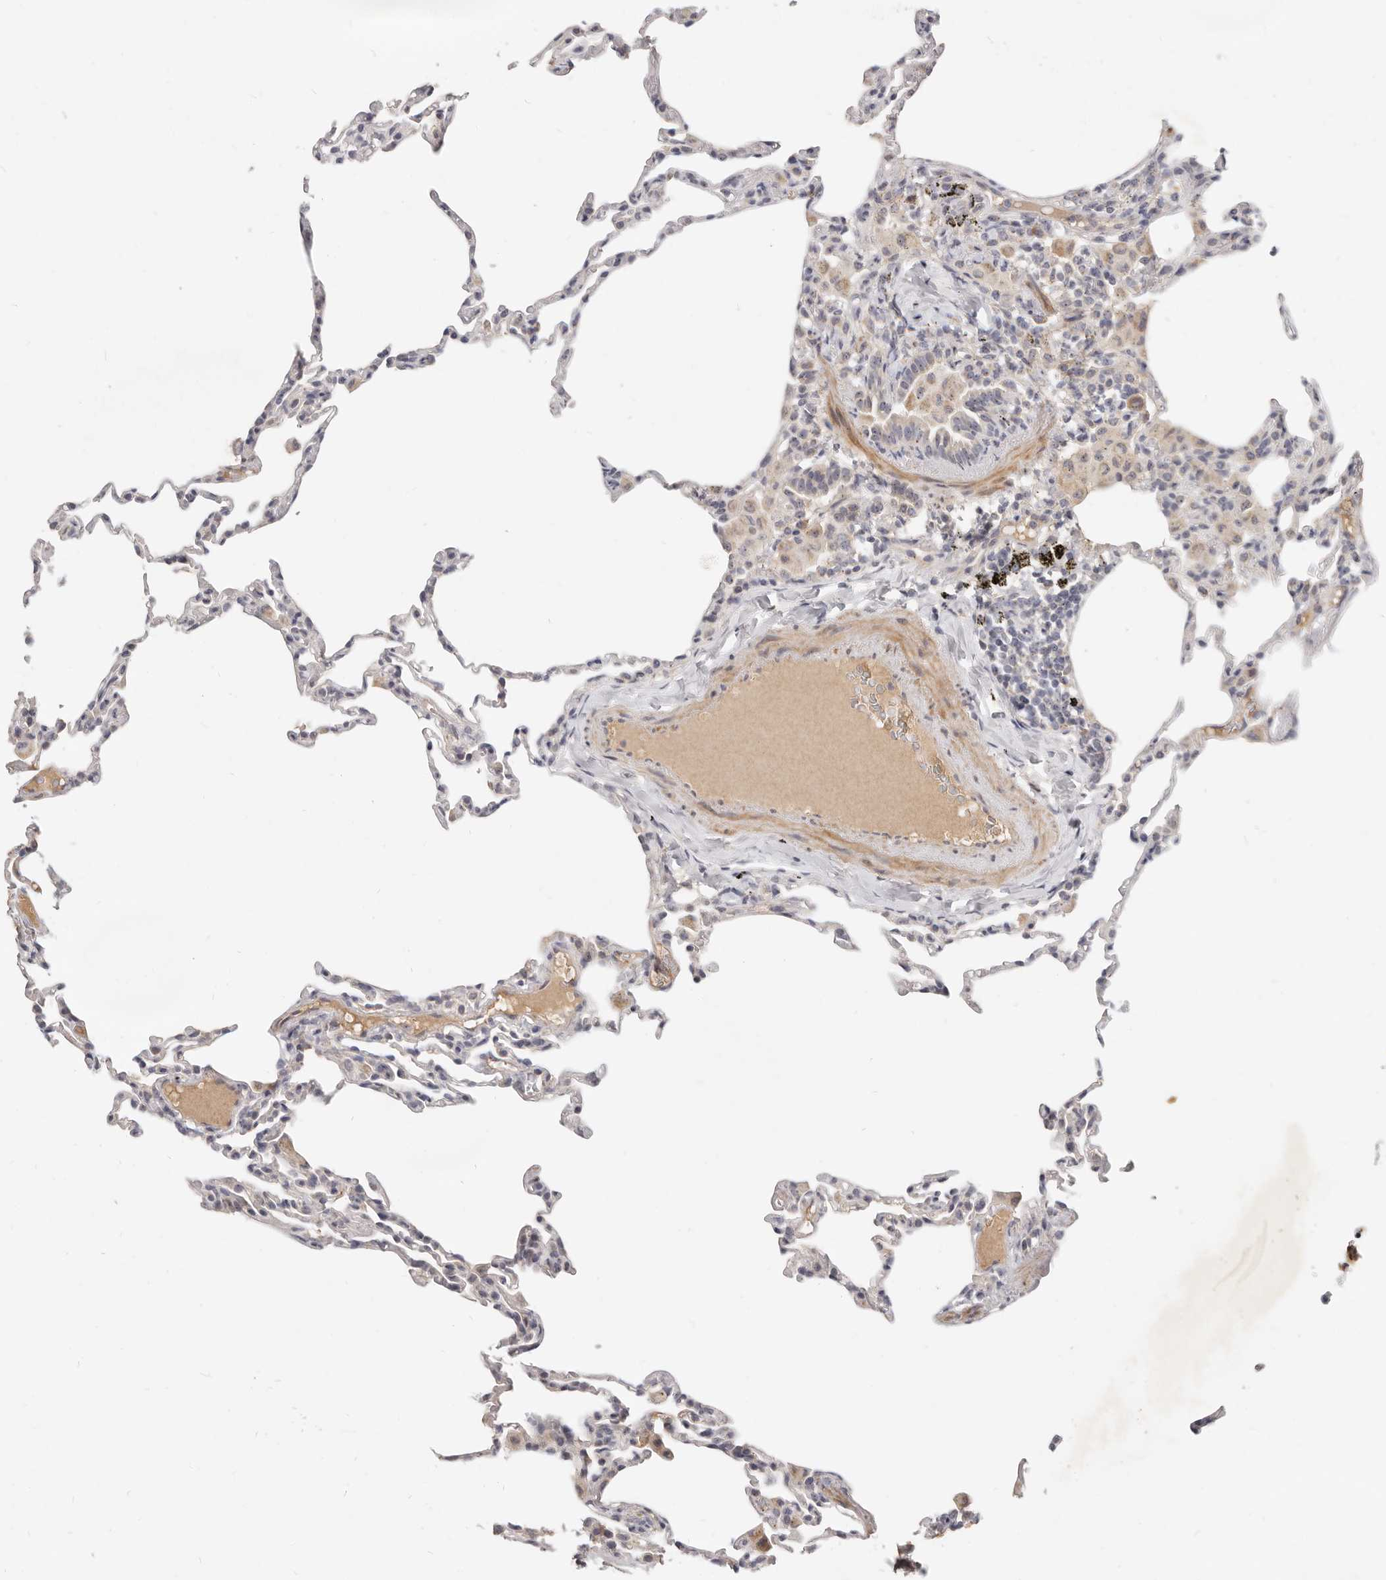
{"staining": {"intensity": "negative", "quantity": "none", "location": "none"}, "tissue": "lung", "cell_type": "Alveolar cells", "image_type": "normal", "snomed": [{"axis": "morphology", "description": "Normal tissue, NOS"}, {"axis": "topography", "description": "Lung"}], "caption": "The histopathology image shows no staining of alveolar cells in normal lung.", "gene": "MICALL2", "patient": {"sex": "male", "age": 20}}